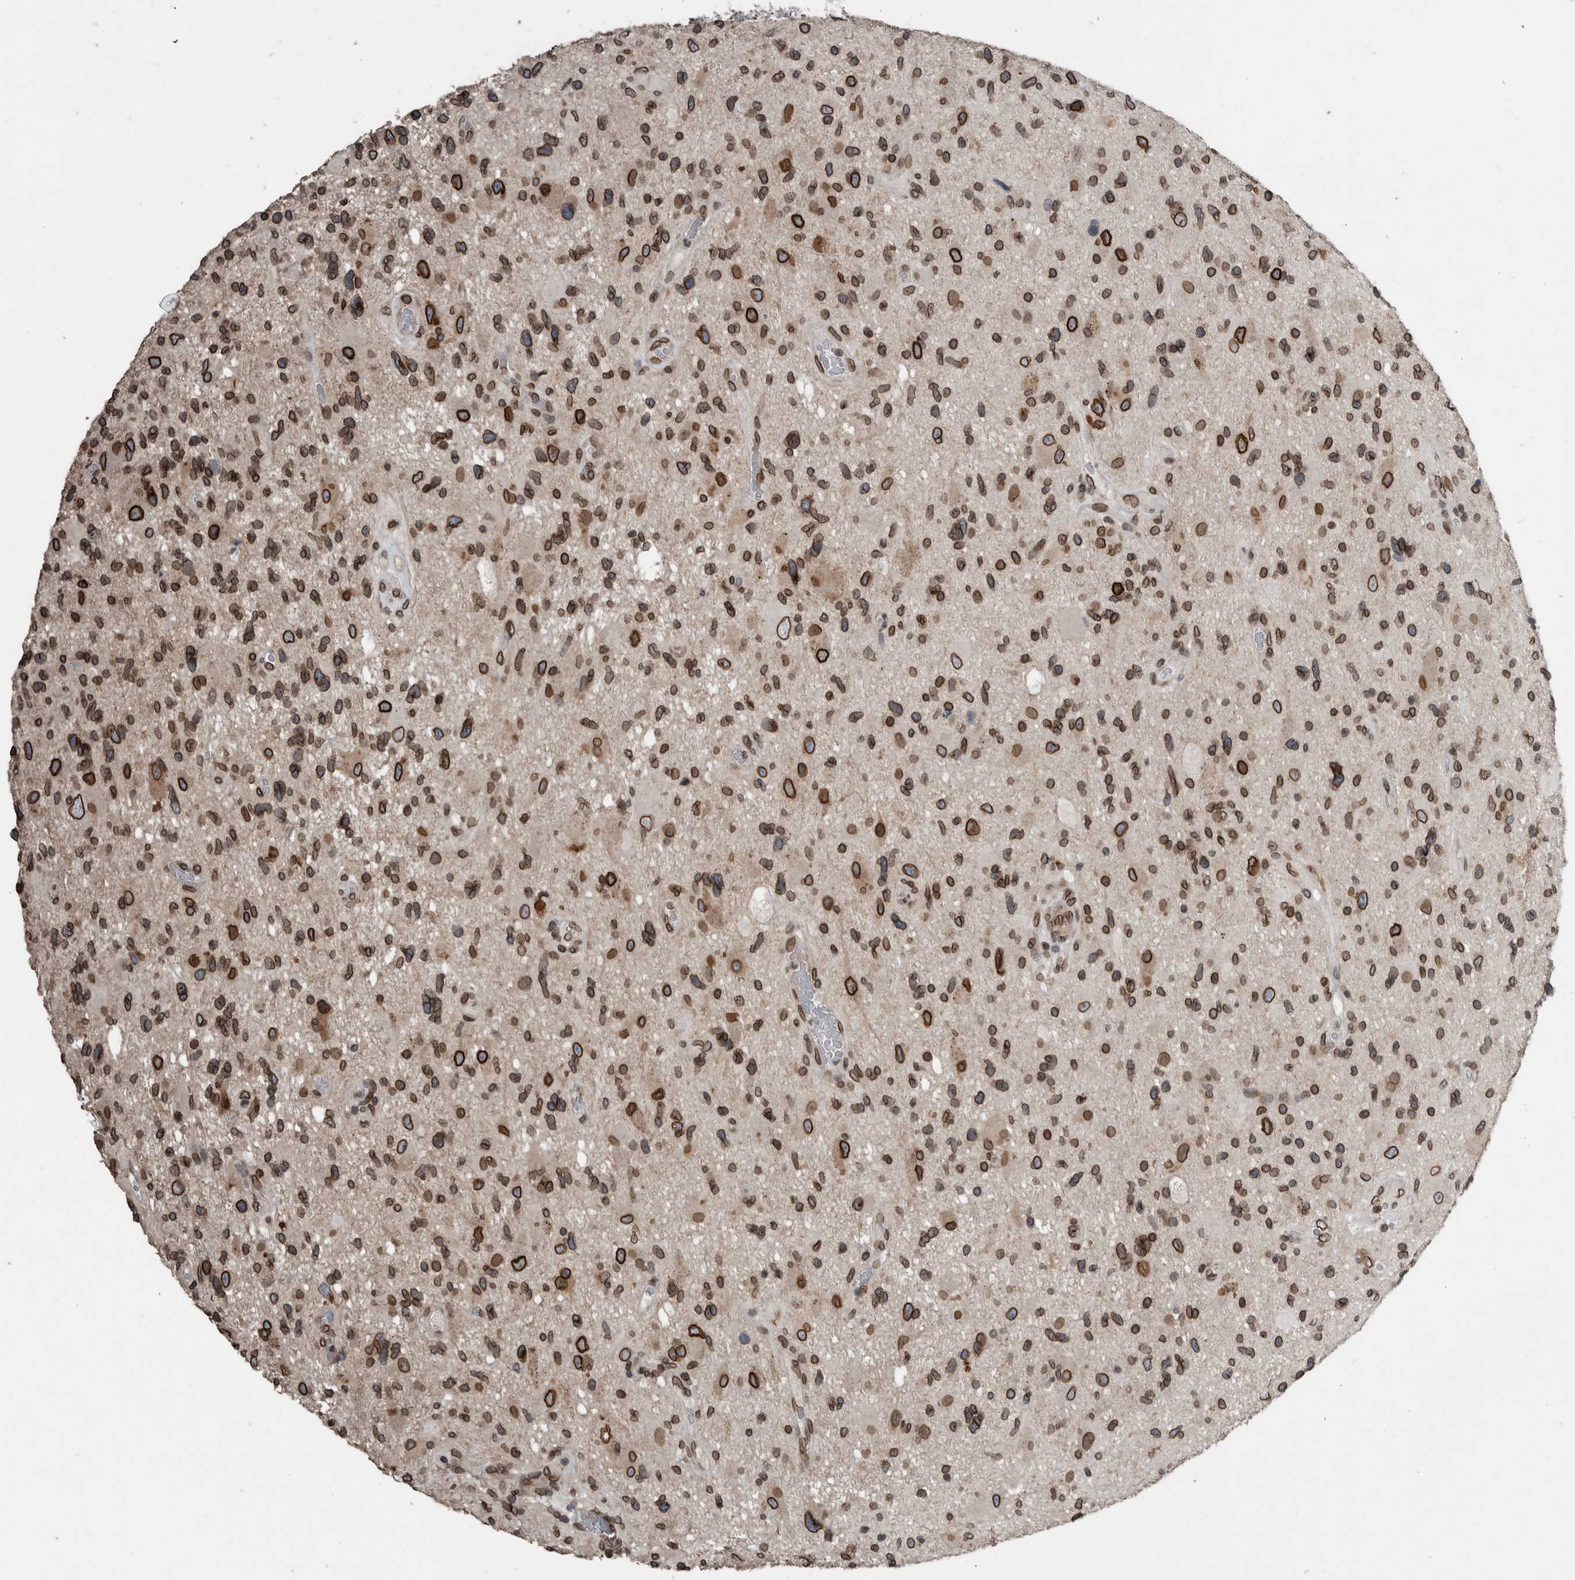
{"staining": {"intensity": "strong", "quantity": ">75%", "location": "cytoplasmic/membranous,nuclear"}, "tissue": "glioma", "cell_type": "Tumor cells", "image_type": "cancer", "snomed": [{"axis": "morphology", "description": "Glioma, malignant, High grade"}, {"axis": "topography", "description": "Brain"}], "caption": "Human malignant glioma (high-grade) stained with a brown dye shows strong cytoplasmic/membranous and nuclear positive positivity in approximately >75% of tumor cells.", "gene": "RANBP2", "patient": {"sex": "male", "age": 33}}